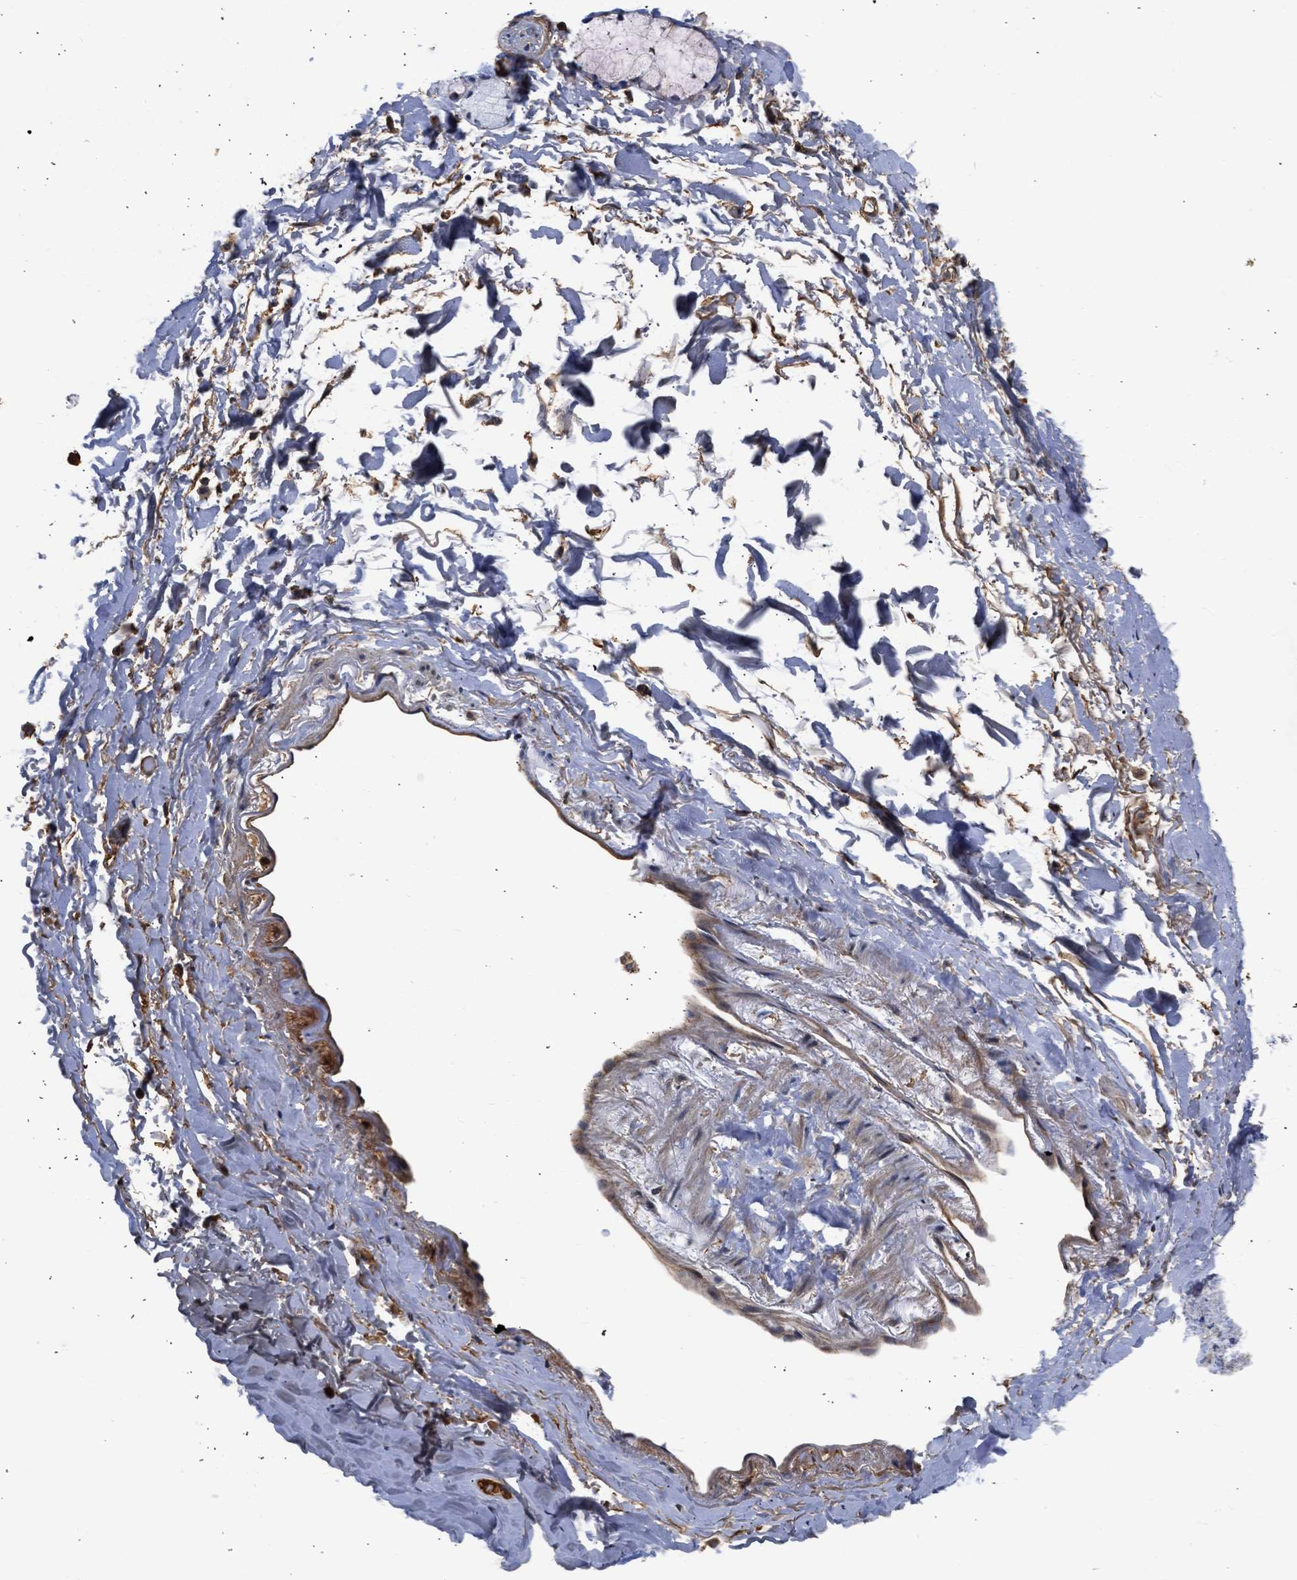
{"staining": {"intensity": "negative", "quantity": "none", "location": "none"}, "tissue": "adipose tissue", "cell_type": "Adipocytes", "image_type": "normal", "snomed": [{"axis": "morphology", "description": "Normal tissue, NOS"}, {"axis": "topography", "description": "Cartilage tissue"}, {"axis": "topography", "description": "Bronchus"}], "caption": "Adipocytes show no significant protein staining in normal adipose tissue. Brightfield microscopy of IHC stained with DAB (3,3'-diaminobenzidine) (brown) and hematoxylin (blue), captured at high magnification.", "gene": "MAS1L", "patient": {"sex": "female", "age": 73}}